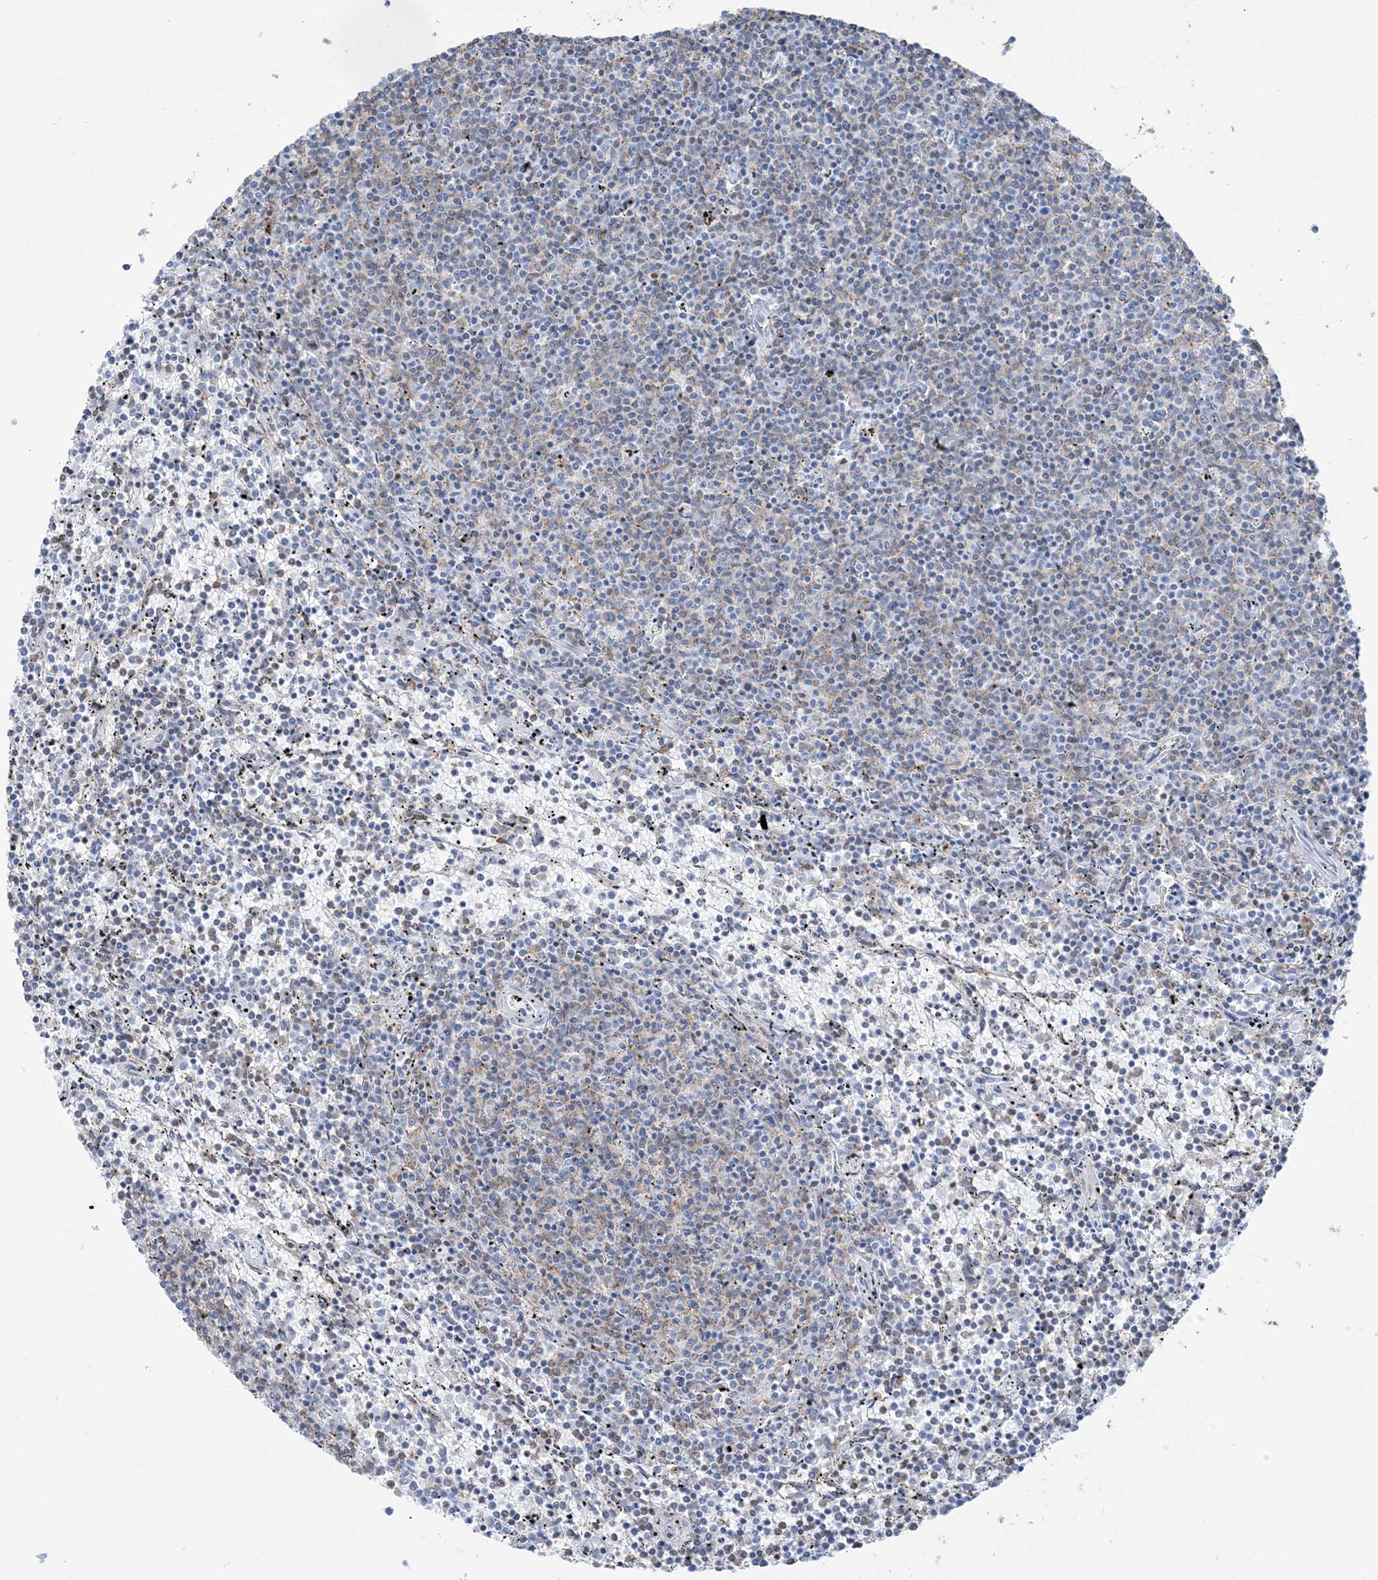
{"staining": {"intensity": "negative", "quantity": "none", "location": "none"}, "tissue": "lymphoma", "cell_type": "Tumor cells", "image_type": "cancer", "snomed": [{"axis": "morphology", "description": "Malignant lymphoma, non-Hodgkin's type, Low grade"}, {"axis": "topography", "description": "Spleen"}], "caption": "Low-grade malignant lymphoma, non-Hodgkin's type was stained to show a protein in brown. There is no significant positivity in tumor cells.", "gene": "ZNF792", "patient": {"sex": "female", "age": 50}}